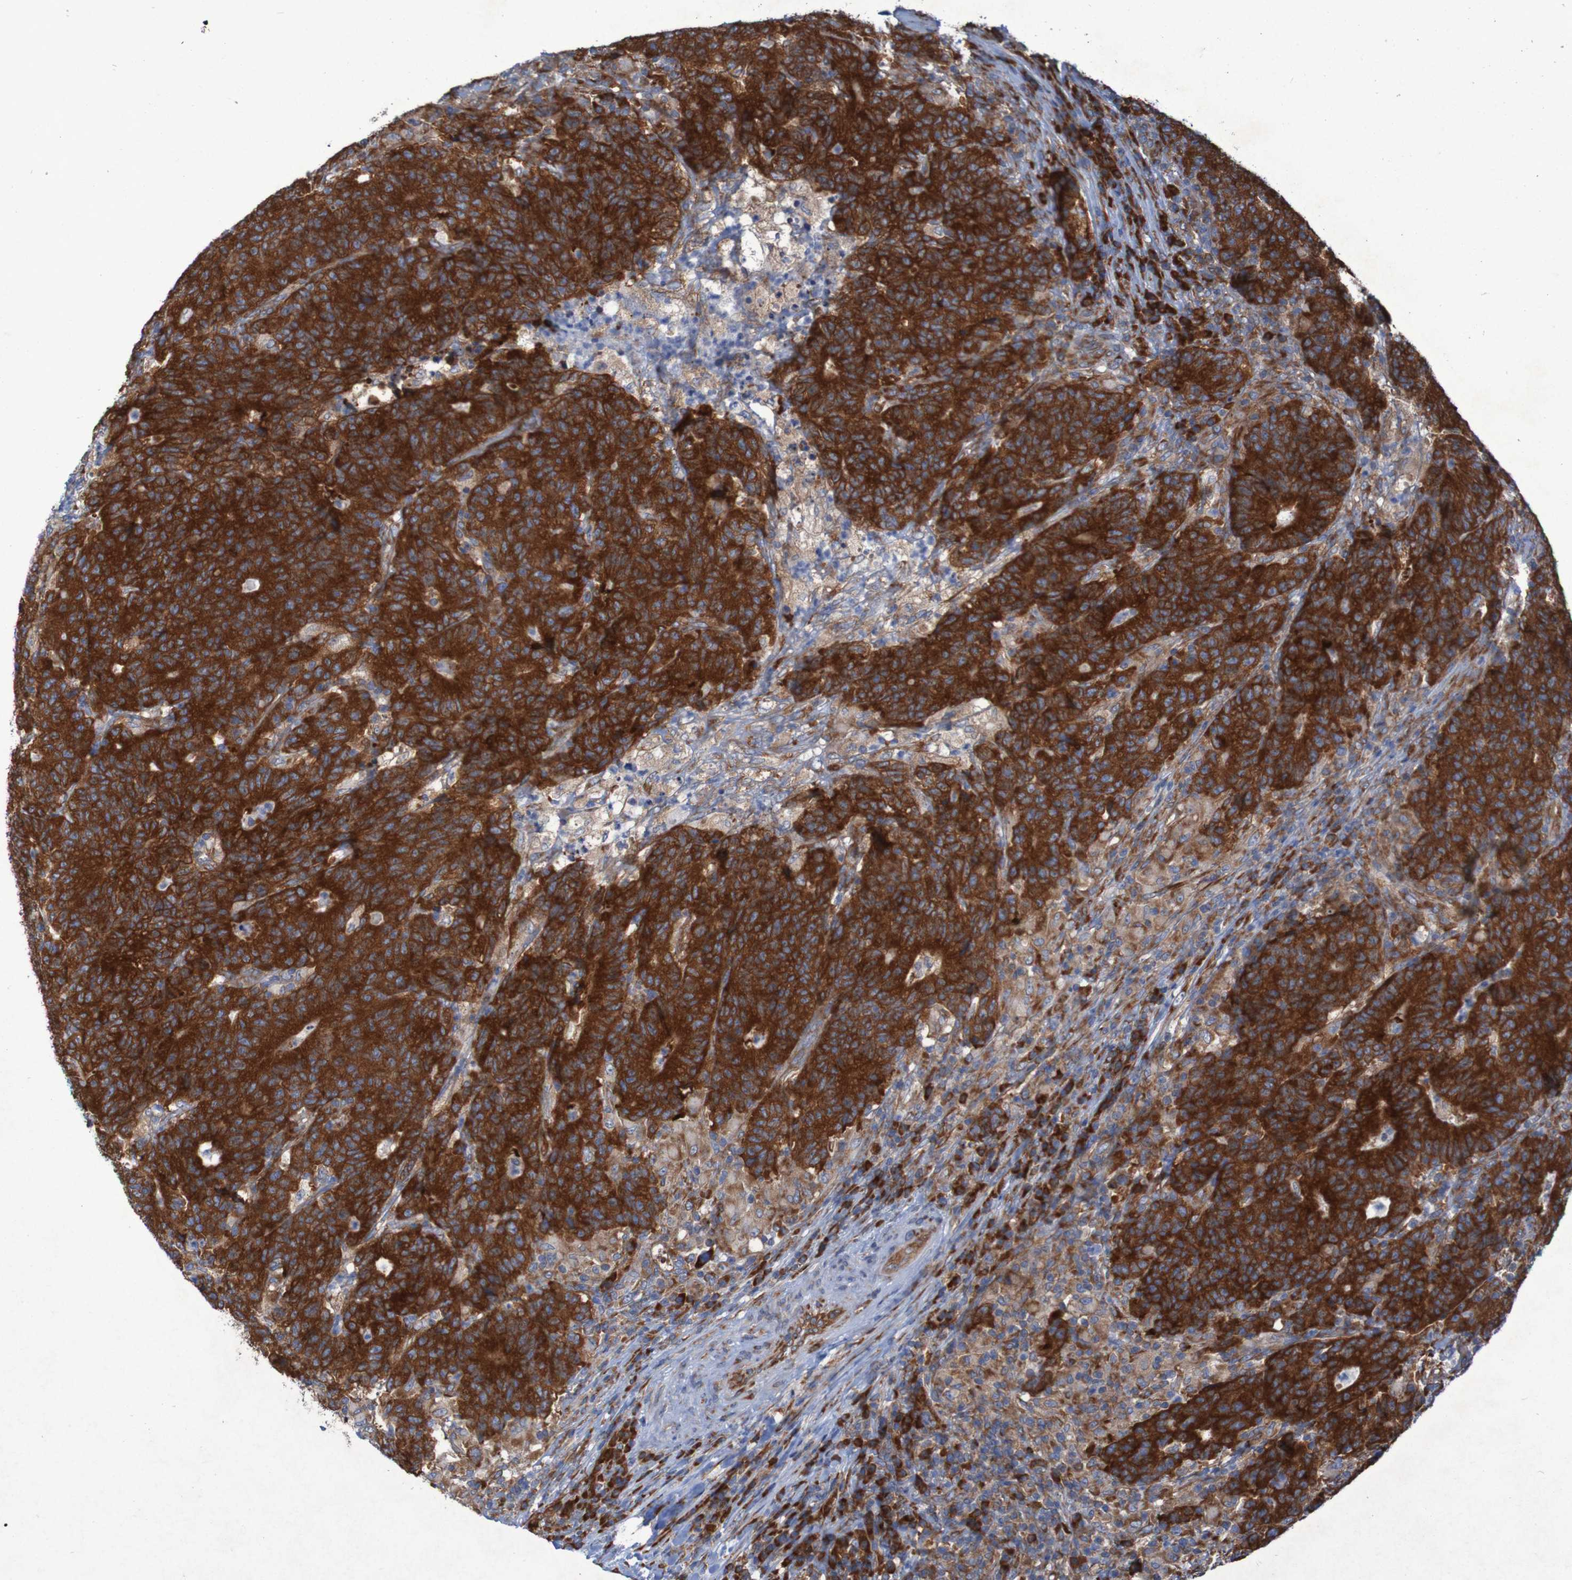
{"staining": {"intensity": "strong", "quantity": ">75%", "location": "cytoplasmic/membranous"}, "tissue": "colorectal cancer", "cell_type": "Tumor cells", "image_type": "cancer", "snomed": [{"axis": "morphology", "description": "Normal tissue, NOS"}, {"axis": "morphology", "description": "Adenocarcinoma, NOS"}, {"axis": "topography", "description": "Colon"}], "caption": "A brown stain shows strong cytoplasmic/membranous staining of a protein in colorectal cancer tumor cells. The staining is performed using DAB (3,3'-diaminobenzidine) brown chromogen to label protein expression. The nuclei are counter-stained blue using hematoxylin.", "gene": "RPL10", "patient": {"sex": "female", "age": 75}}